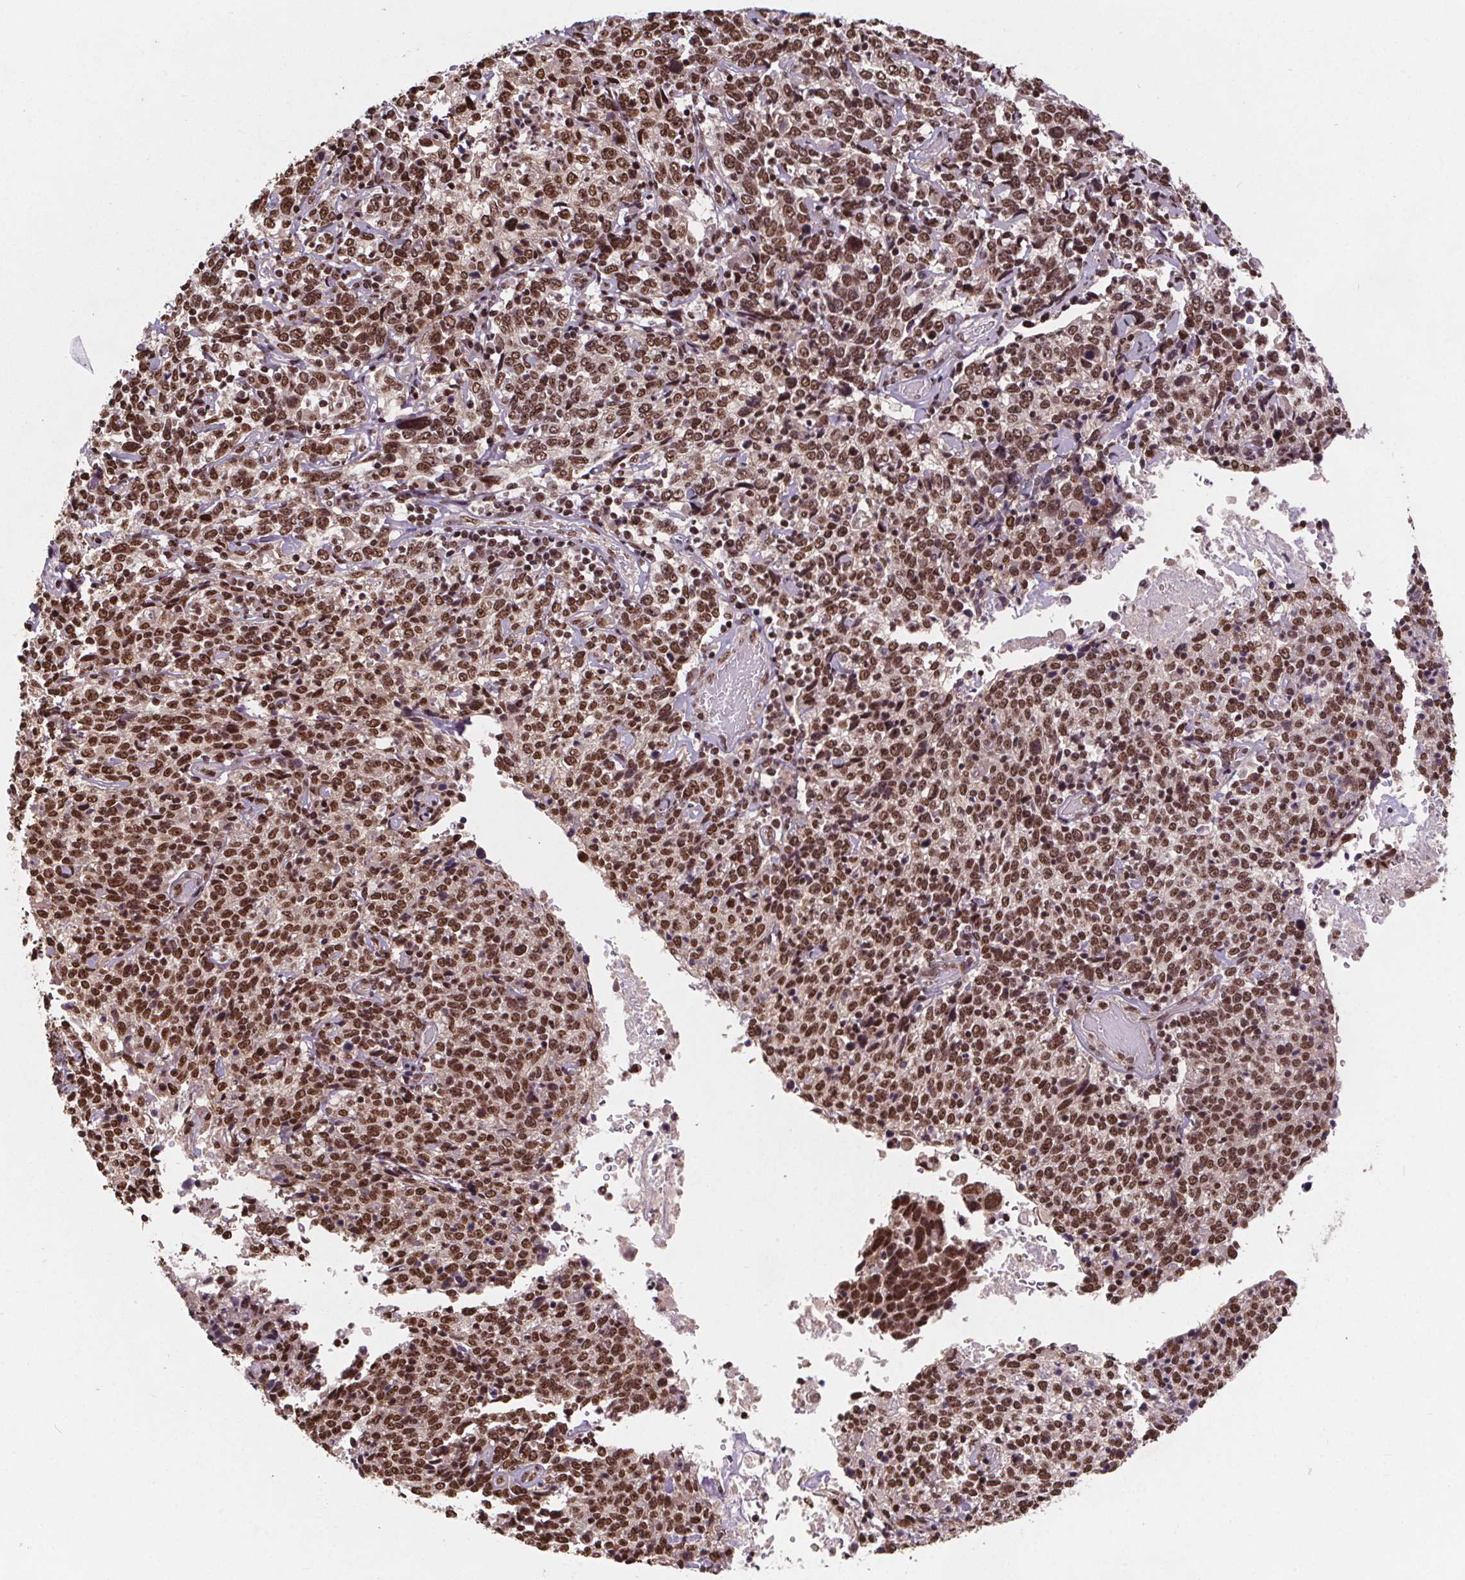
{"staining": {"intensity": "moderate", "quantity": ">75%", "location": "nuclear"}, "tissue": "cervical cancer", "cell_type": "Tumor cells", "image_type": "cancer", "snomed": [{"axis": "morphology", "description": "Squamous cell carcinoma, NOS"}, {"axis": "topography", "description": "Cervix"}], "caption": "The histopathology image displays a brown stain indicating the presence of a protein in the nuclear of tumor cells in cervical squamous cell carcinoma. (Stains: DAB (3,3'-diaminobenzidine) in brown, nuclei in blue, Microscopy: brightfield microscopy at high magnification).", "gene": "JARID2", "patient": {"sex": "female", "age": 46}}